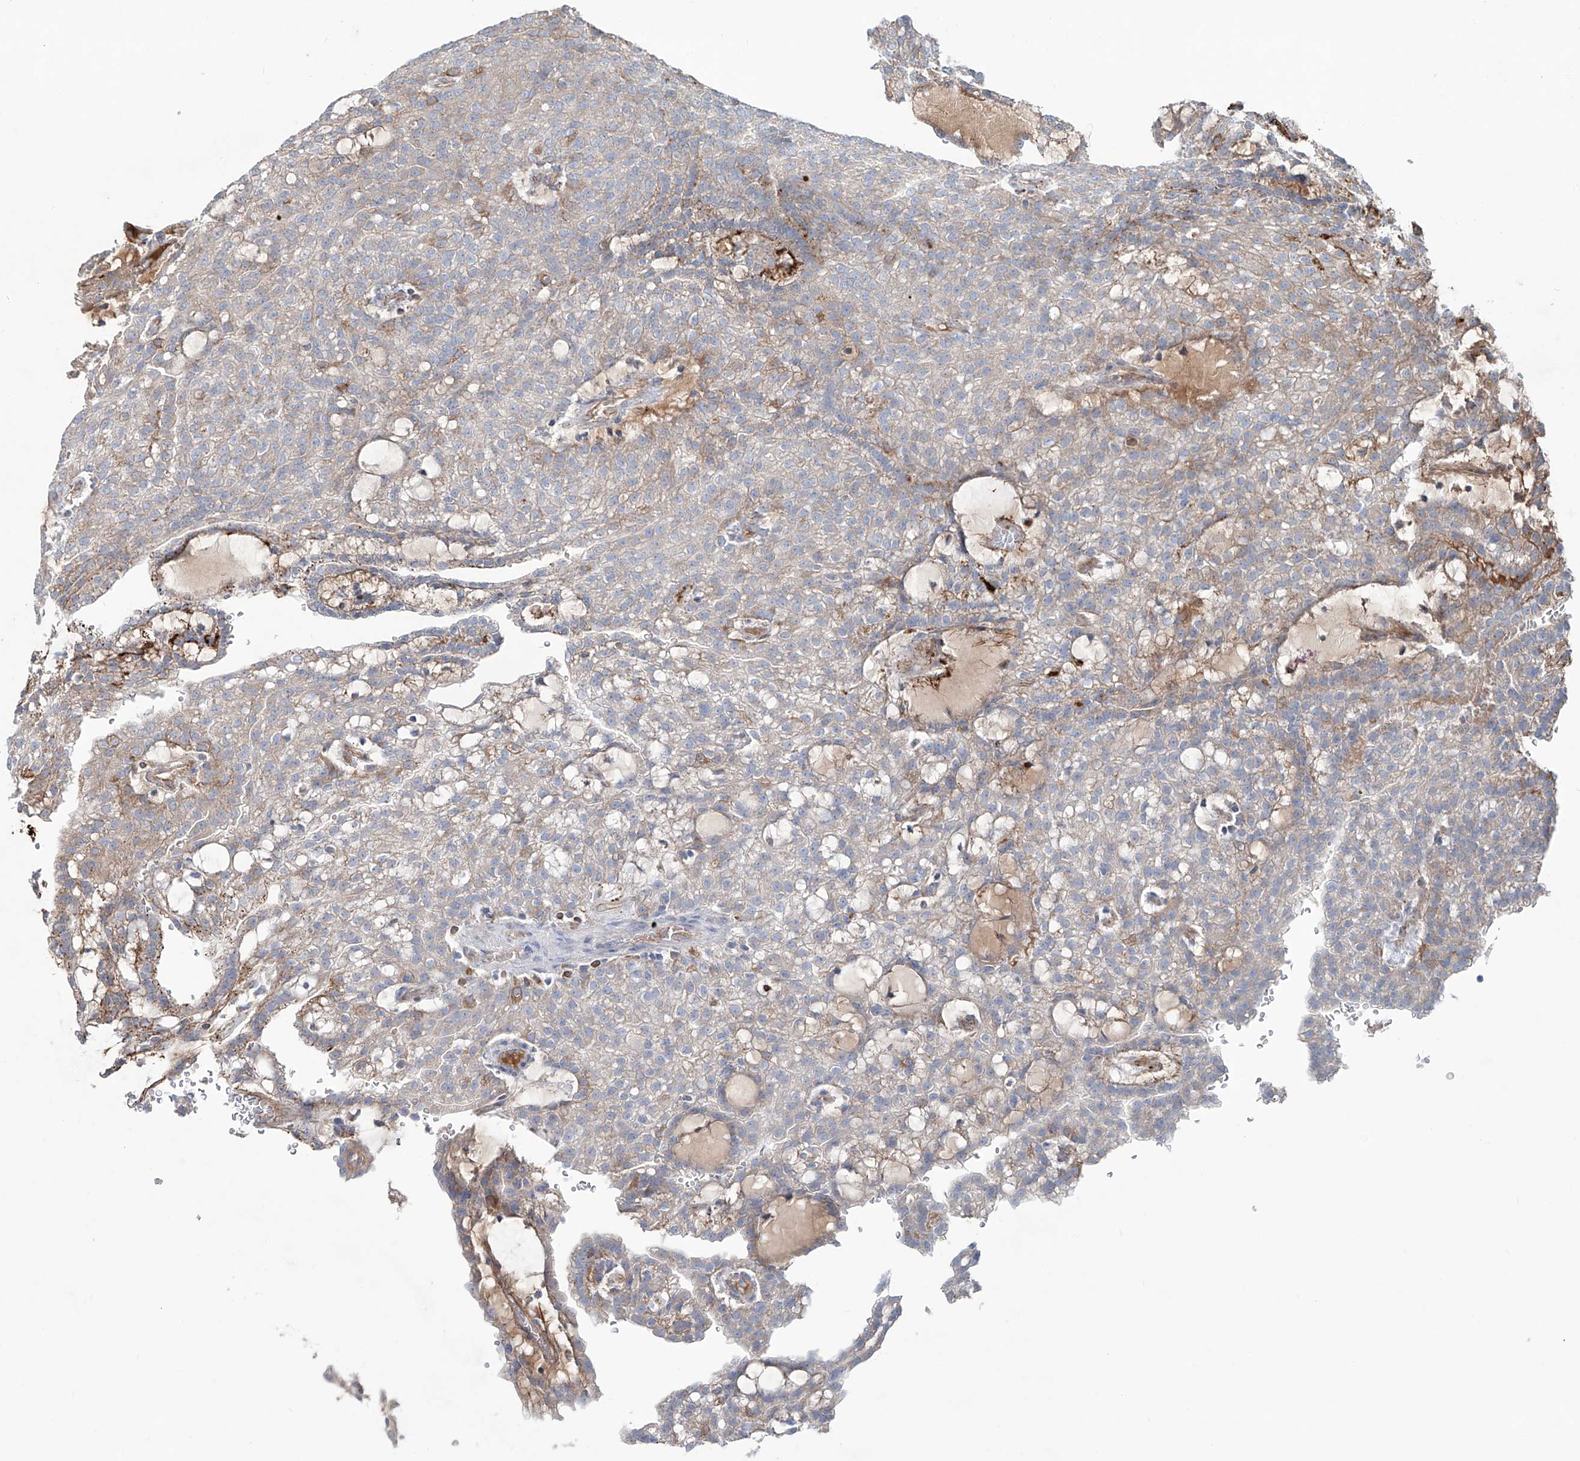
{"staining": {"intensity": "weak", "quantity": "<25%", "location": "cytoplasmic/membranous"}, "tissue": "renal cancer", "cell_type": "Tumor cells", "image_type": "cancer", "snomed": [{"axis": "morphology", "description": "Adenocarcinoma, NOS"}, {"axis": "topography", "description": "Kidney"}], "caption": "This is an IHC photomicrograph of renal cancer (adenocarcinoma). There is no staining in tumor cells.", "gene": "CDH5", "patient": {"sex": "male", "age": 63}}